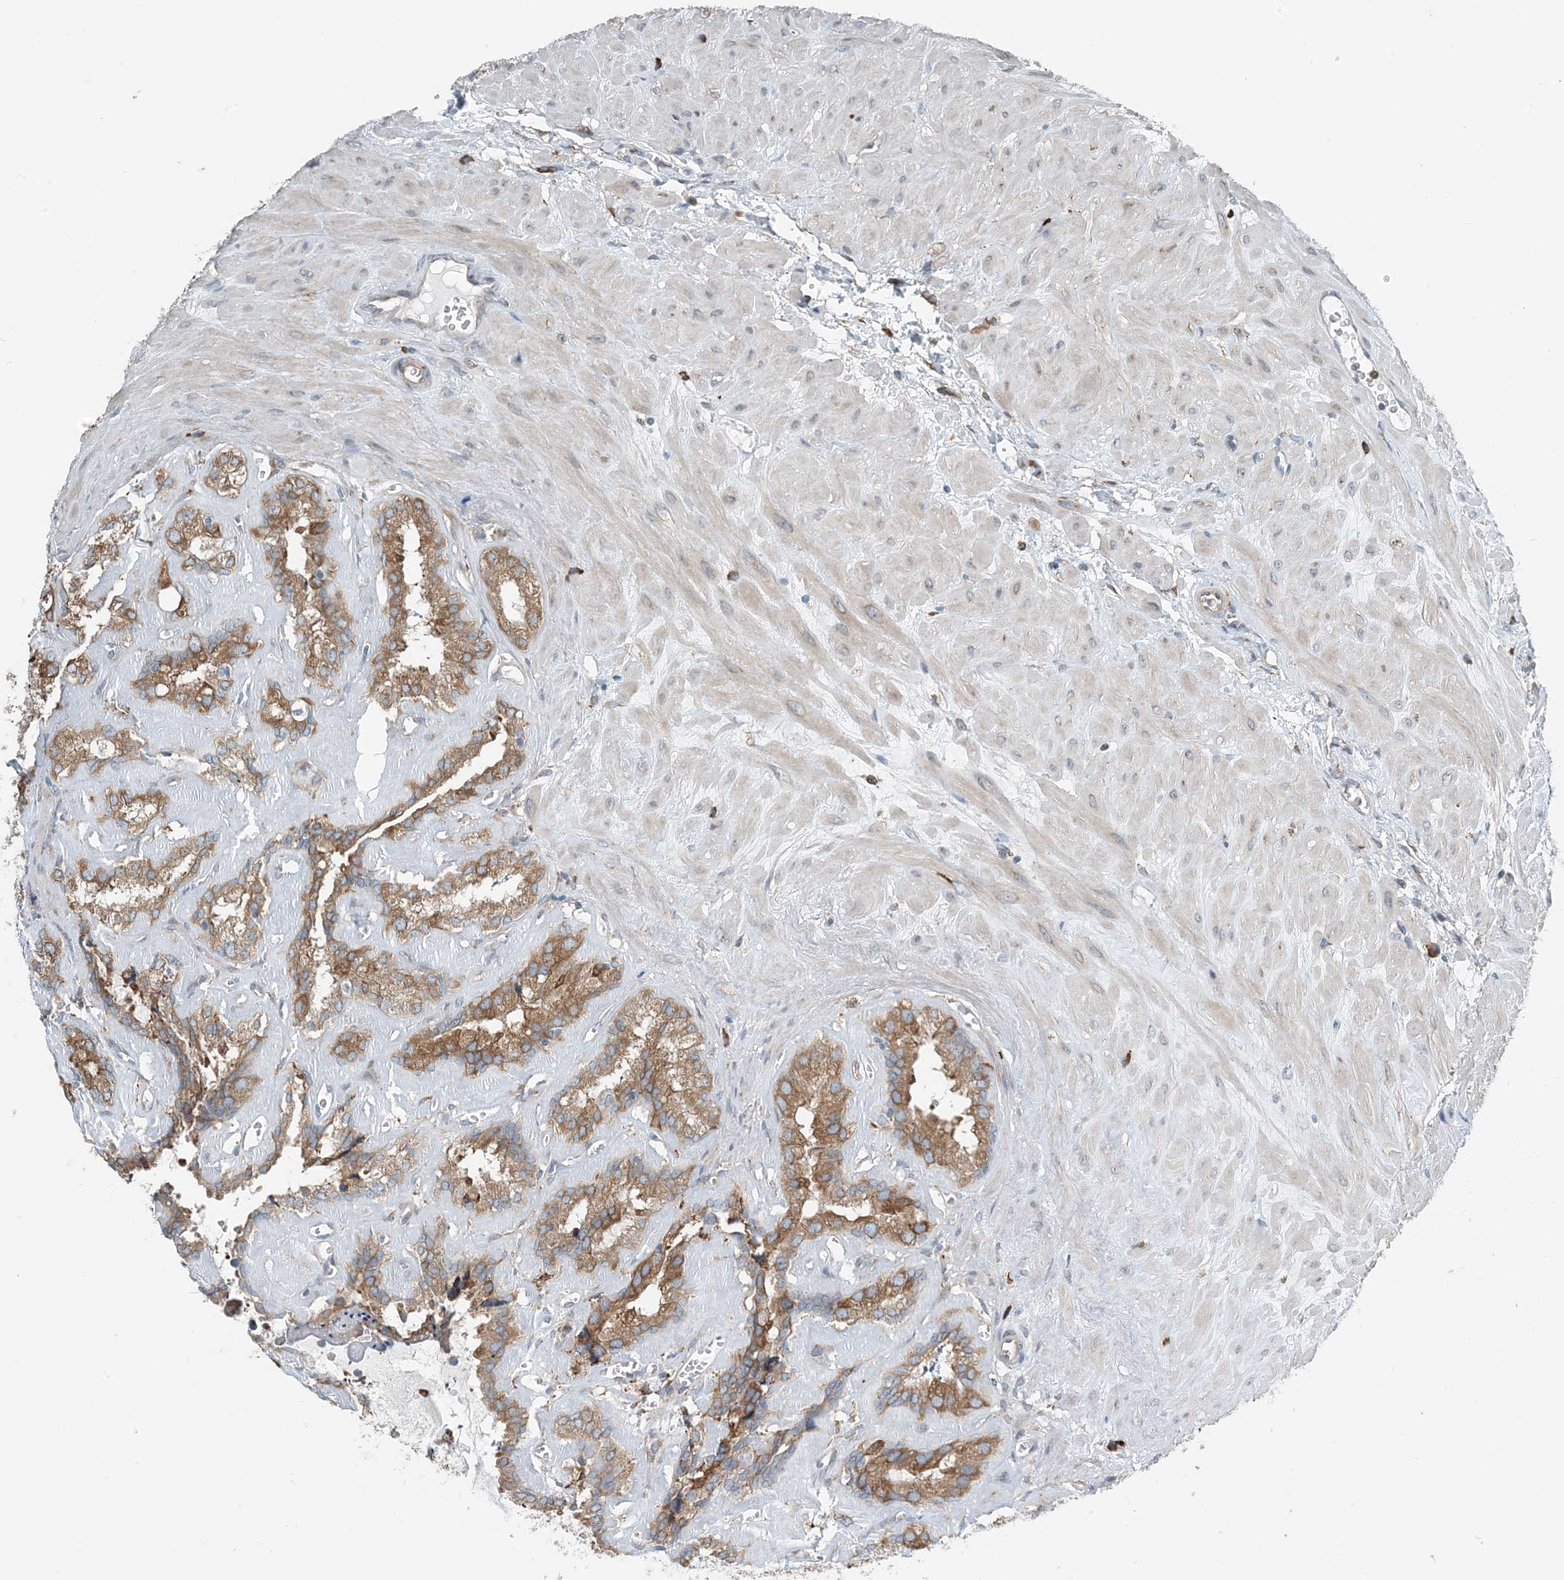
{"staining": {"intensity": "moderate", "quantity": ">75%", "location": "cytoplasmic/membranous"}, "tissue": "seminal vesicle", "cell_type": "Glandular cells", "image_type": "normal", "snomed": [{"axis": "morphology", "description": "Normal tissue, NOS"}, {"axis": "topography", "description": "Prostate"}, {"axis": "topography", "description": "Seminal veicle"}], "caption": "Immunohistochemical staining of benign human seminal vesicle displays moderate cytoplasmic/membranous protein positivity in approximately >75% of glandular cells.", "gene": "CERKL", "patient": {"sex": "male", "age": 59}}